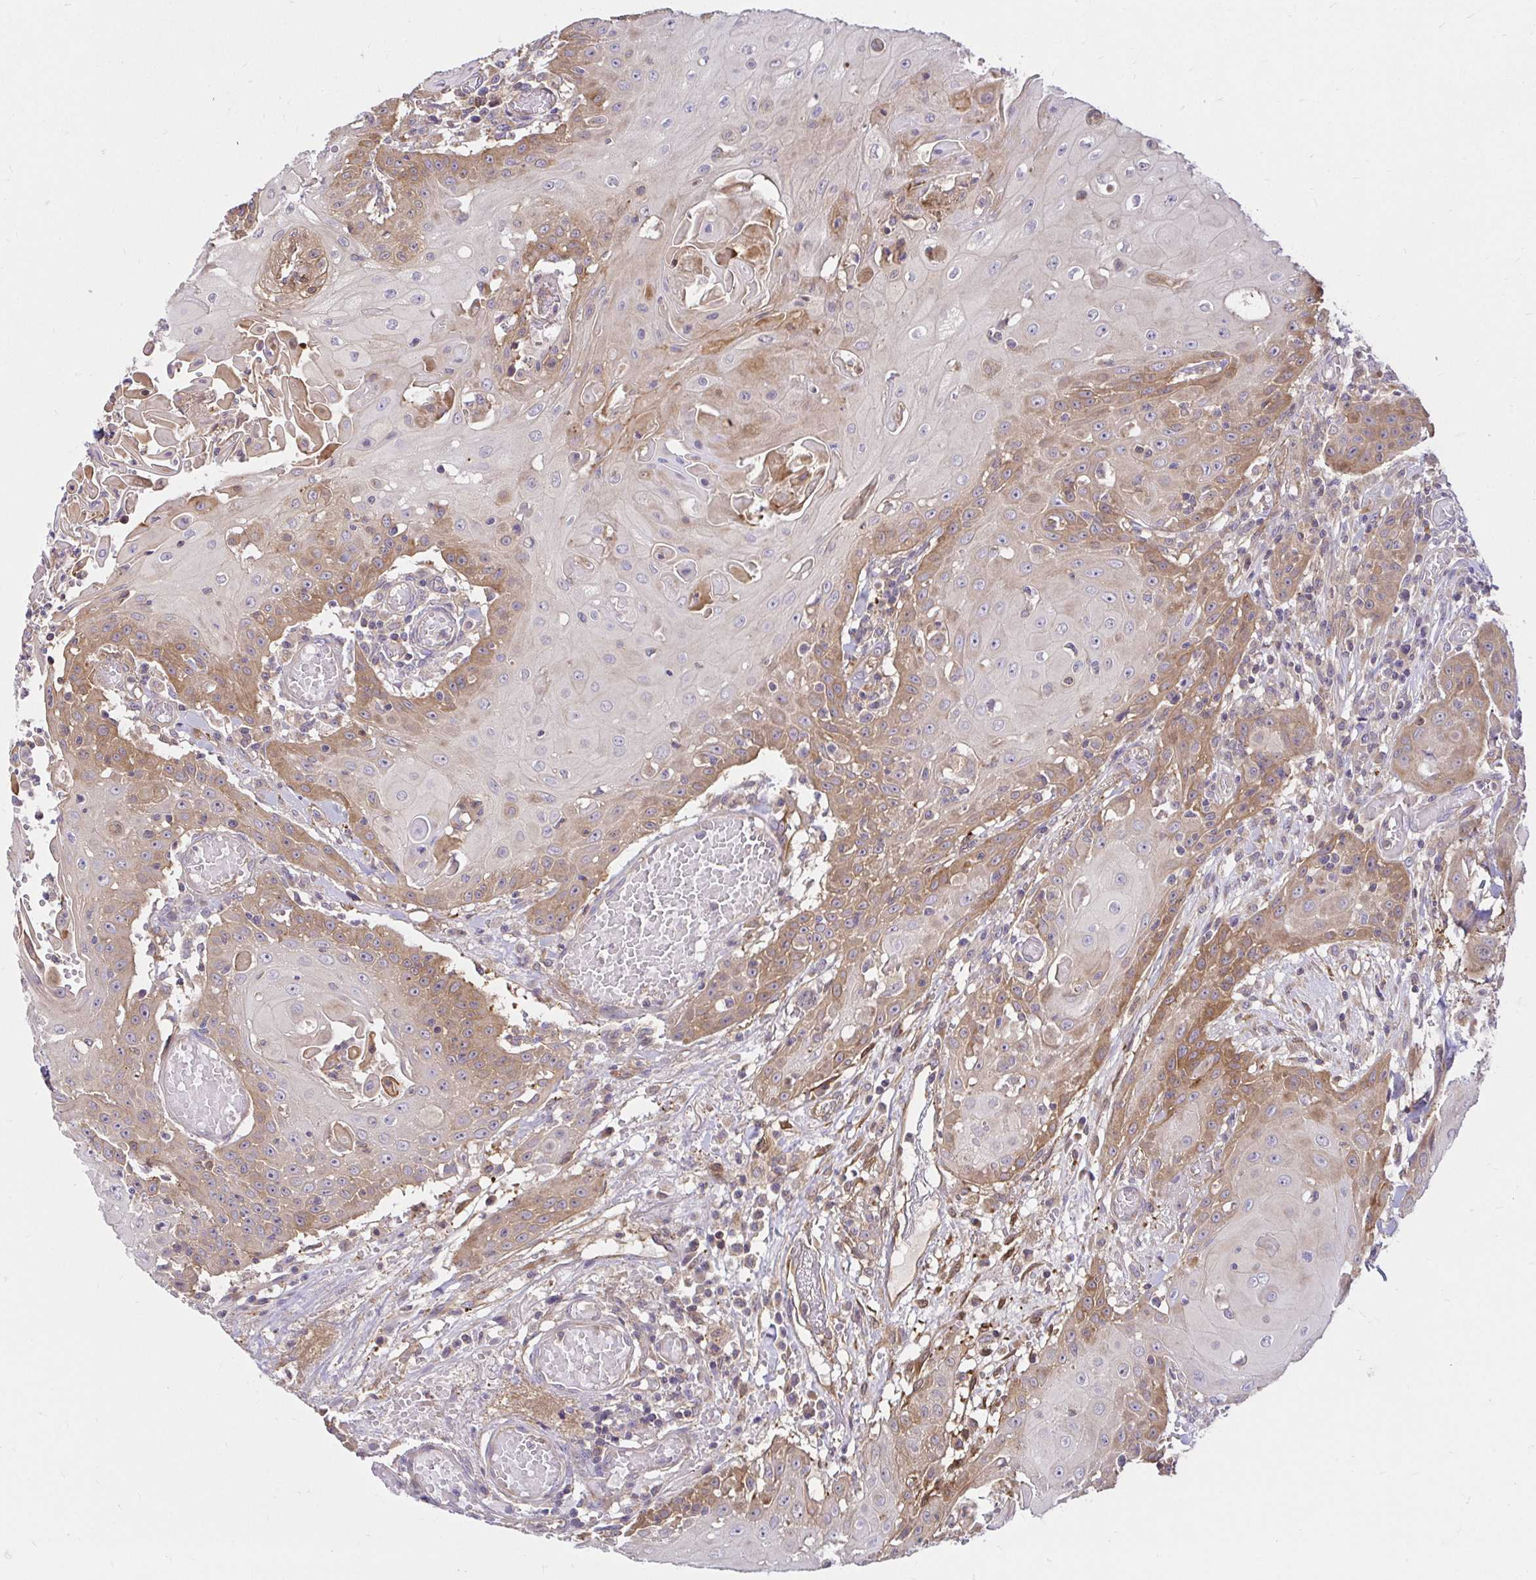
{"staining": {"intensity": "moderate", "quantity": "25%-75%", "location": "cytoplasmic/membranous"}, "tissue": "head and neck cancer", "cell_type": "Tumor cells", "image_type": "cancer", "snomed": [{"axis": "morphology", "description": "Normal tissue, NOS"}, {"axis": "morphology", "description": "Squamous cell carcinoma, NOS"}, {"axis": "topography", "description": "Oral tissue"}, {"axis": "topography", "description": "Head-Neck"}], "caption": "There is medium levels of moderate cytoplasmic/membranous positivity in tumor cells of squamous cell carcinoma (head and neck), as demonstrated by immunohistochemical staining (brown color).", "gene": "ITGA2", "patient": {"sex": "female", "age": 55}}